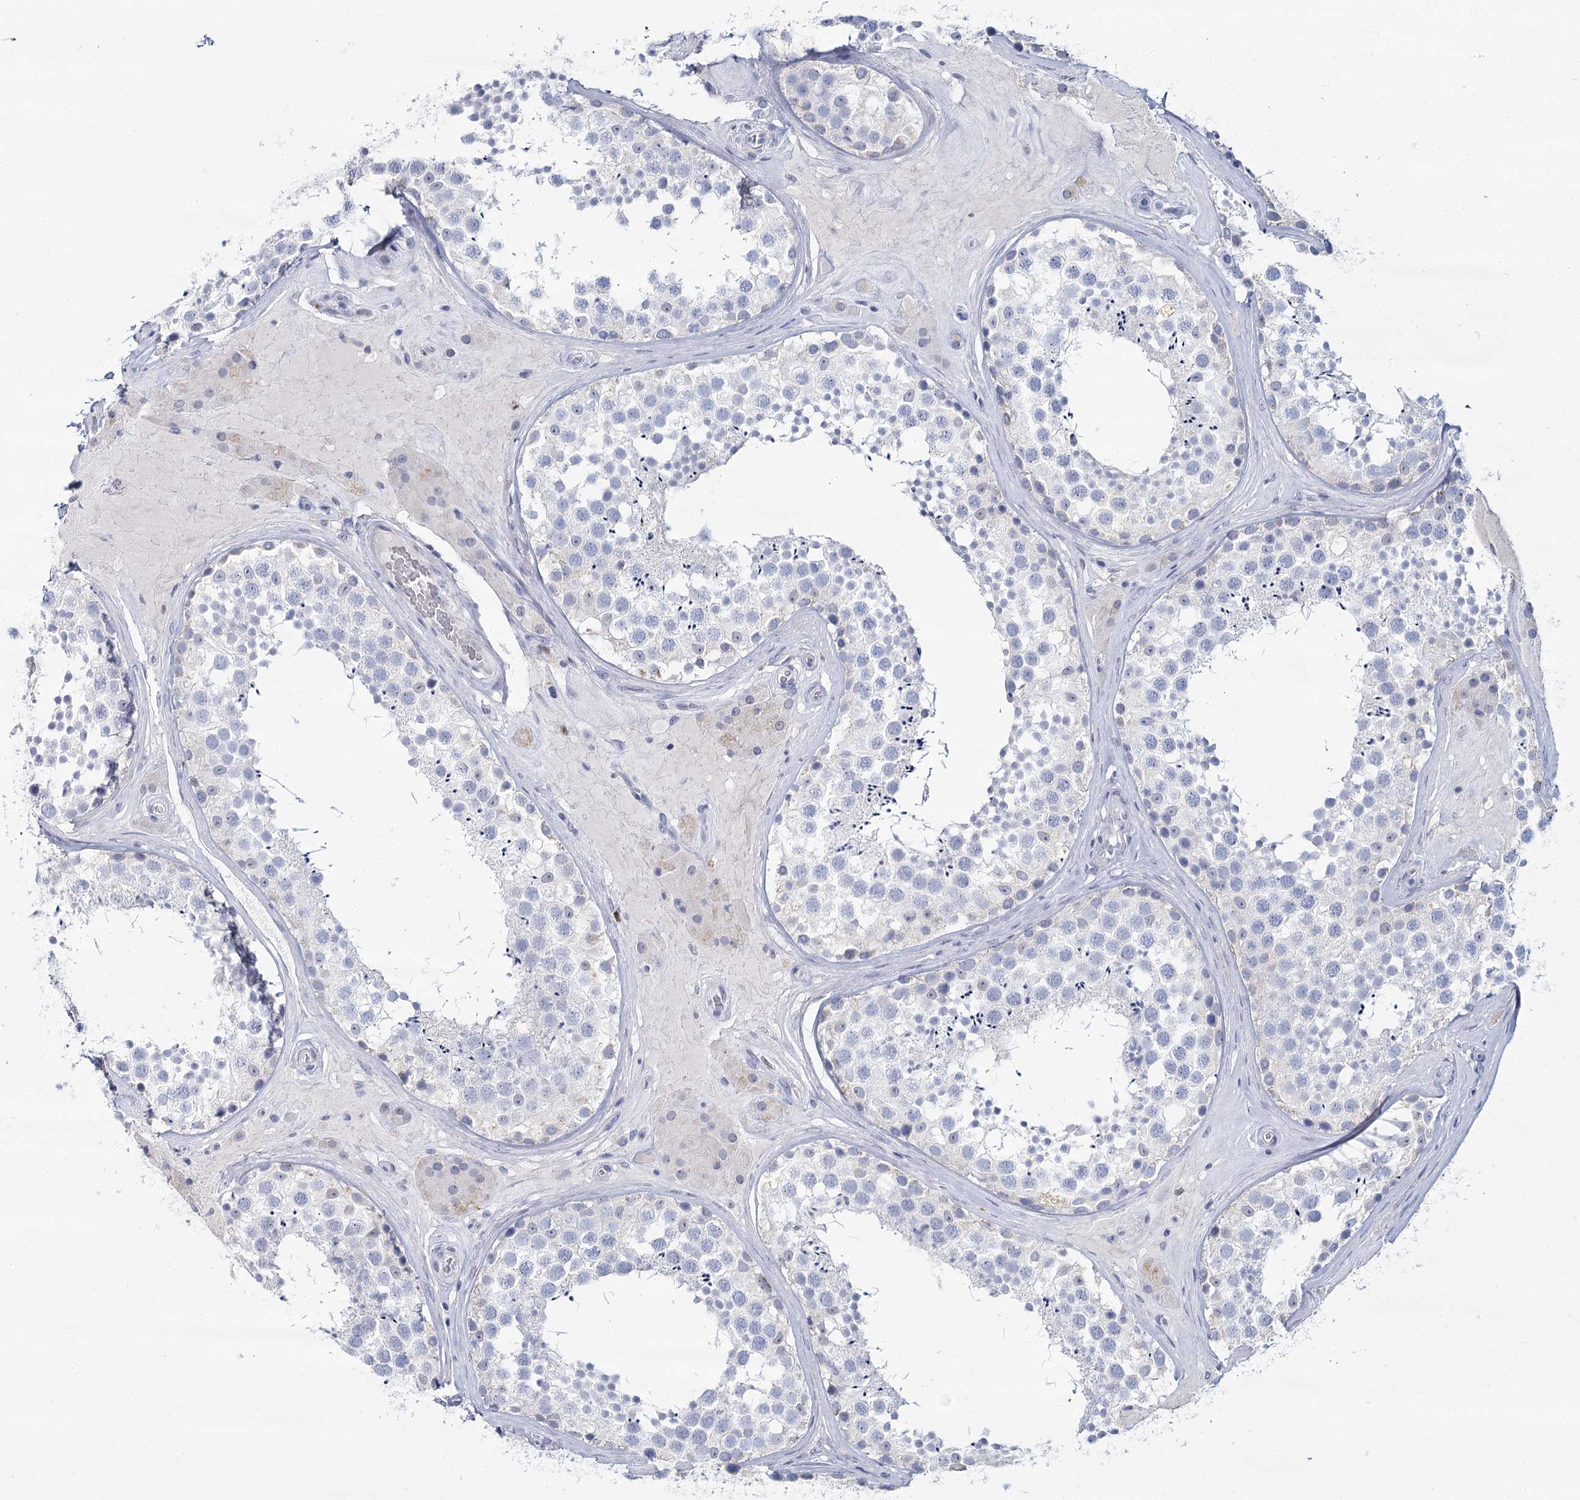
{"staining": {"intensity": "negative", "quantity": "none", "location": "none"}, "tissue": "testis", "cell_type": "Cells in seminiferous ducts", "image_type": "normal", "snomed": [{"axis": "morphology", "description": "Normal tissue, NOS"}, {"axis": "topography", "description": "Testis"}], "caption": "This photomicrograph is of benign testis stained with immunohistochemistry (IHC) to label a protein in brown with the nuclei are counter-stained blue. There is no staining in cells in seminiferous ducts. Nuclei are stained in blue.", "gene": "IGSF3", "patient": {"sex": "male", "age": 46}}